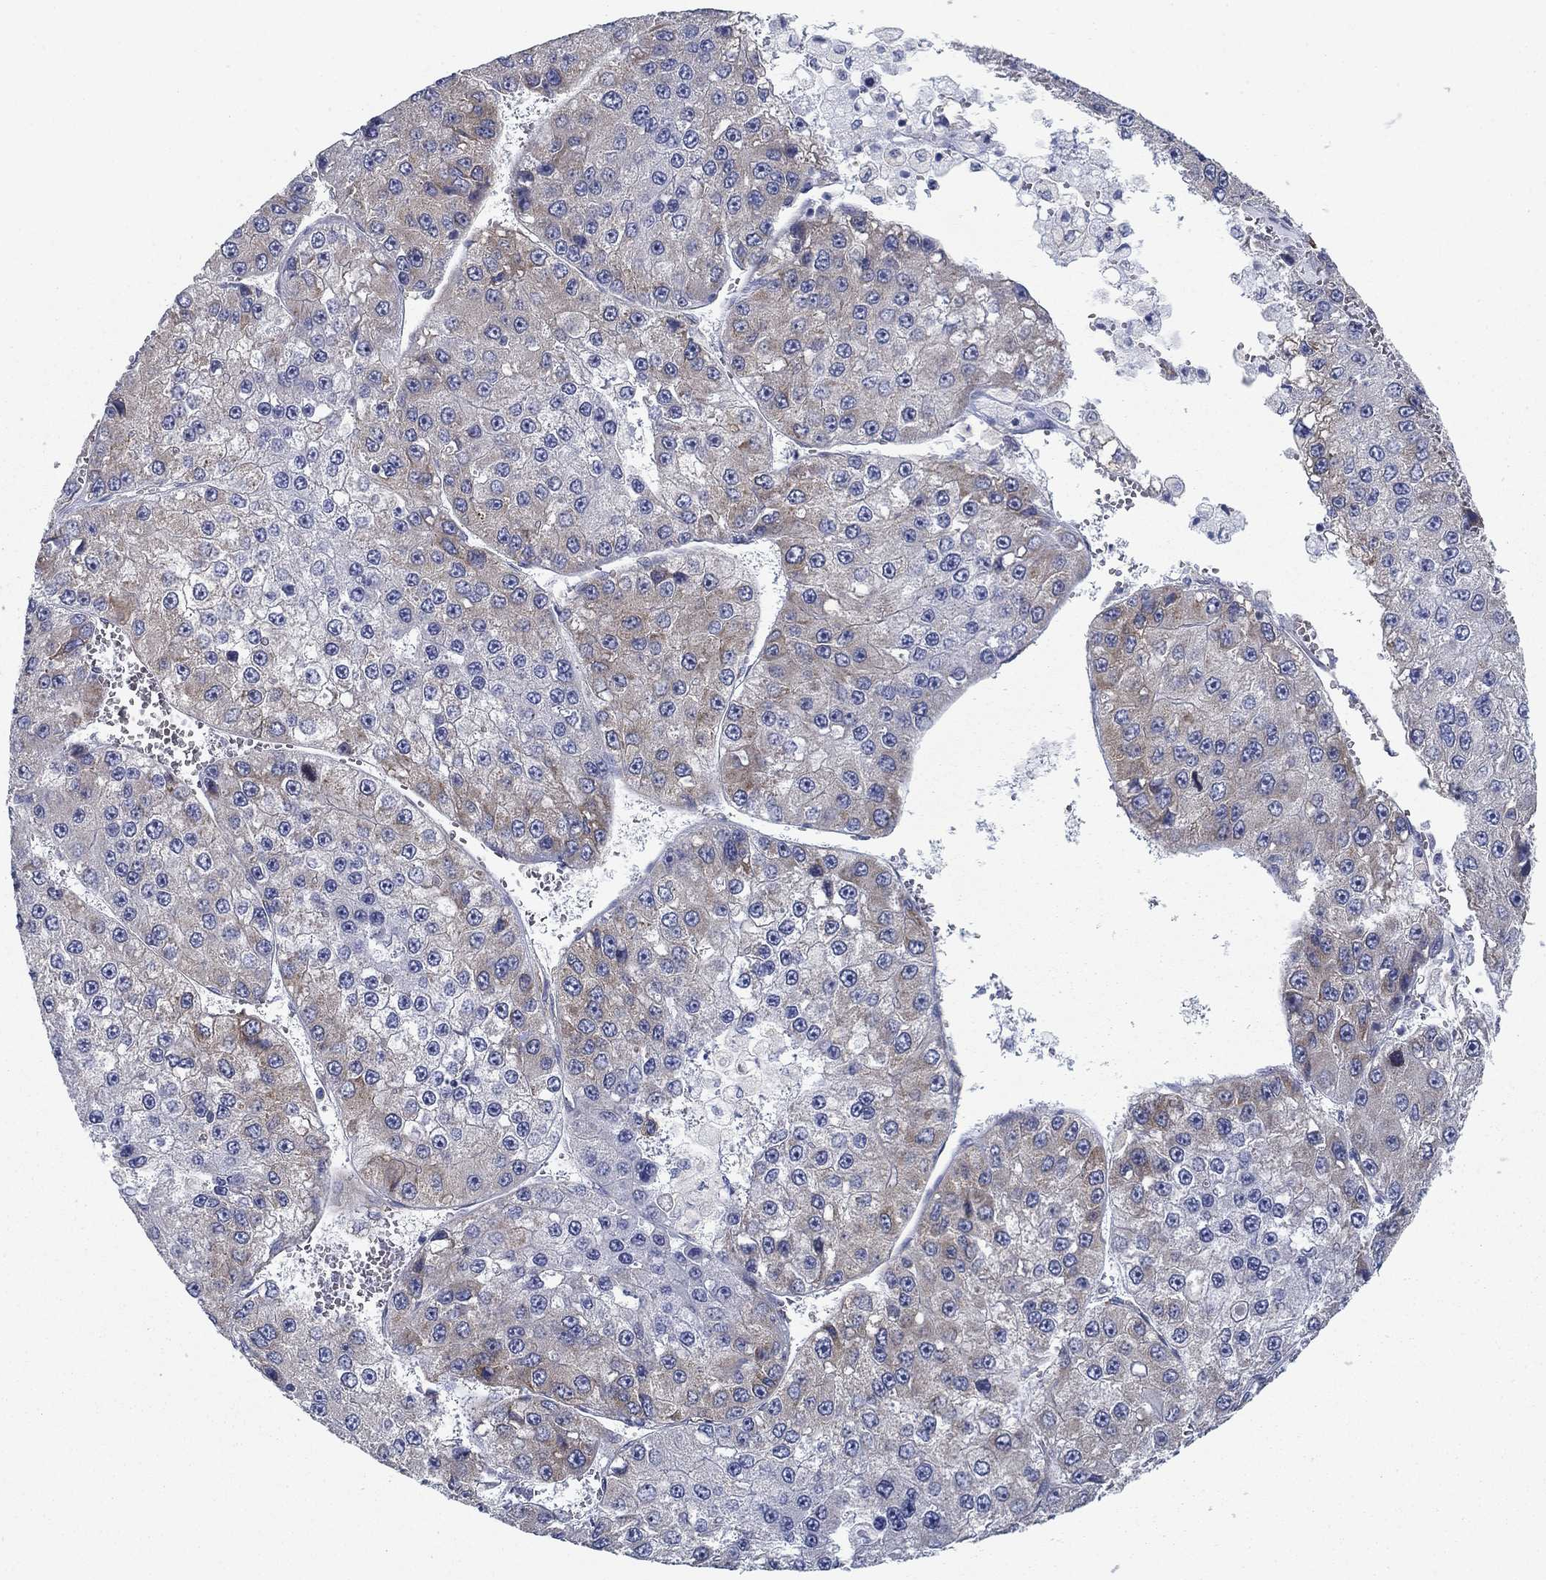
{"staining": {"intensity": "weak", "quantity": "25%-75%", "location": "cytoplasmic/membranous"}, "tissue": "liver cancer", "cell_type": "Tumor cells", "image_type": "cancer", "snomed": [{"axis": "morphology", "description": "Carcinoma, Hepatocellular, NOS"}, {"axis": "topography", "description": "Liver"}], "caption": "This image shows liver cancer (hepatocellular carcinoma) stained with IHC to label a protein in brown. The cytoplasmic/membranous of tumor cells show weak positivity for the protein. Nuclei are counter-stained blue.", "gene": "FXR1", "patient": {"sex": "female", "age": 73}}